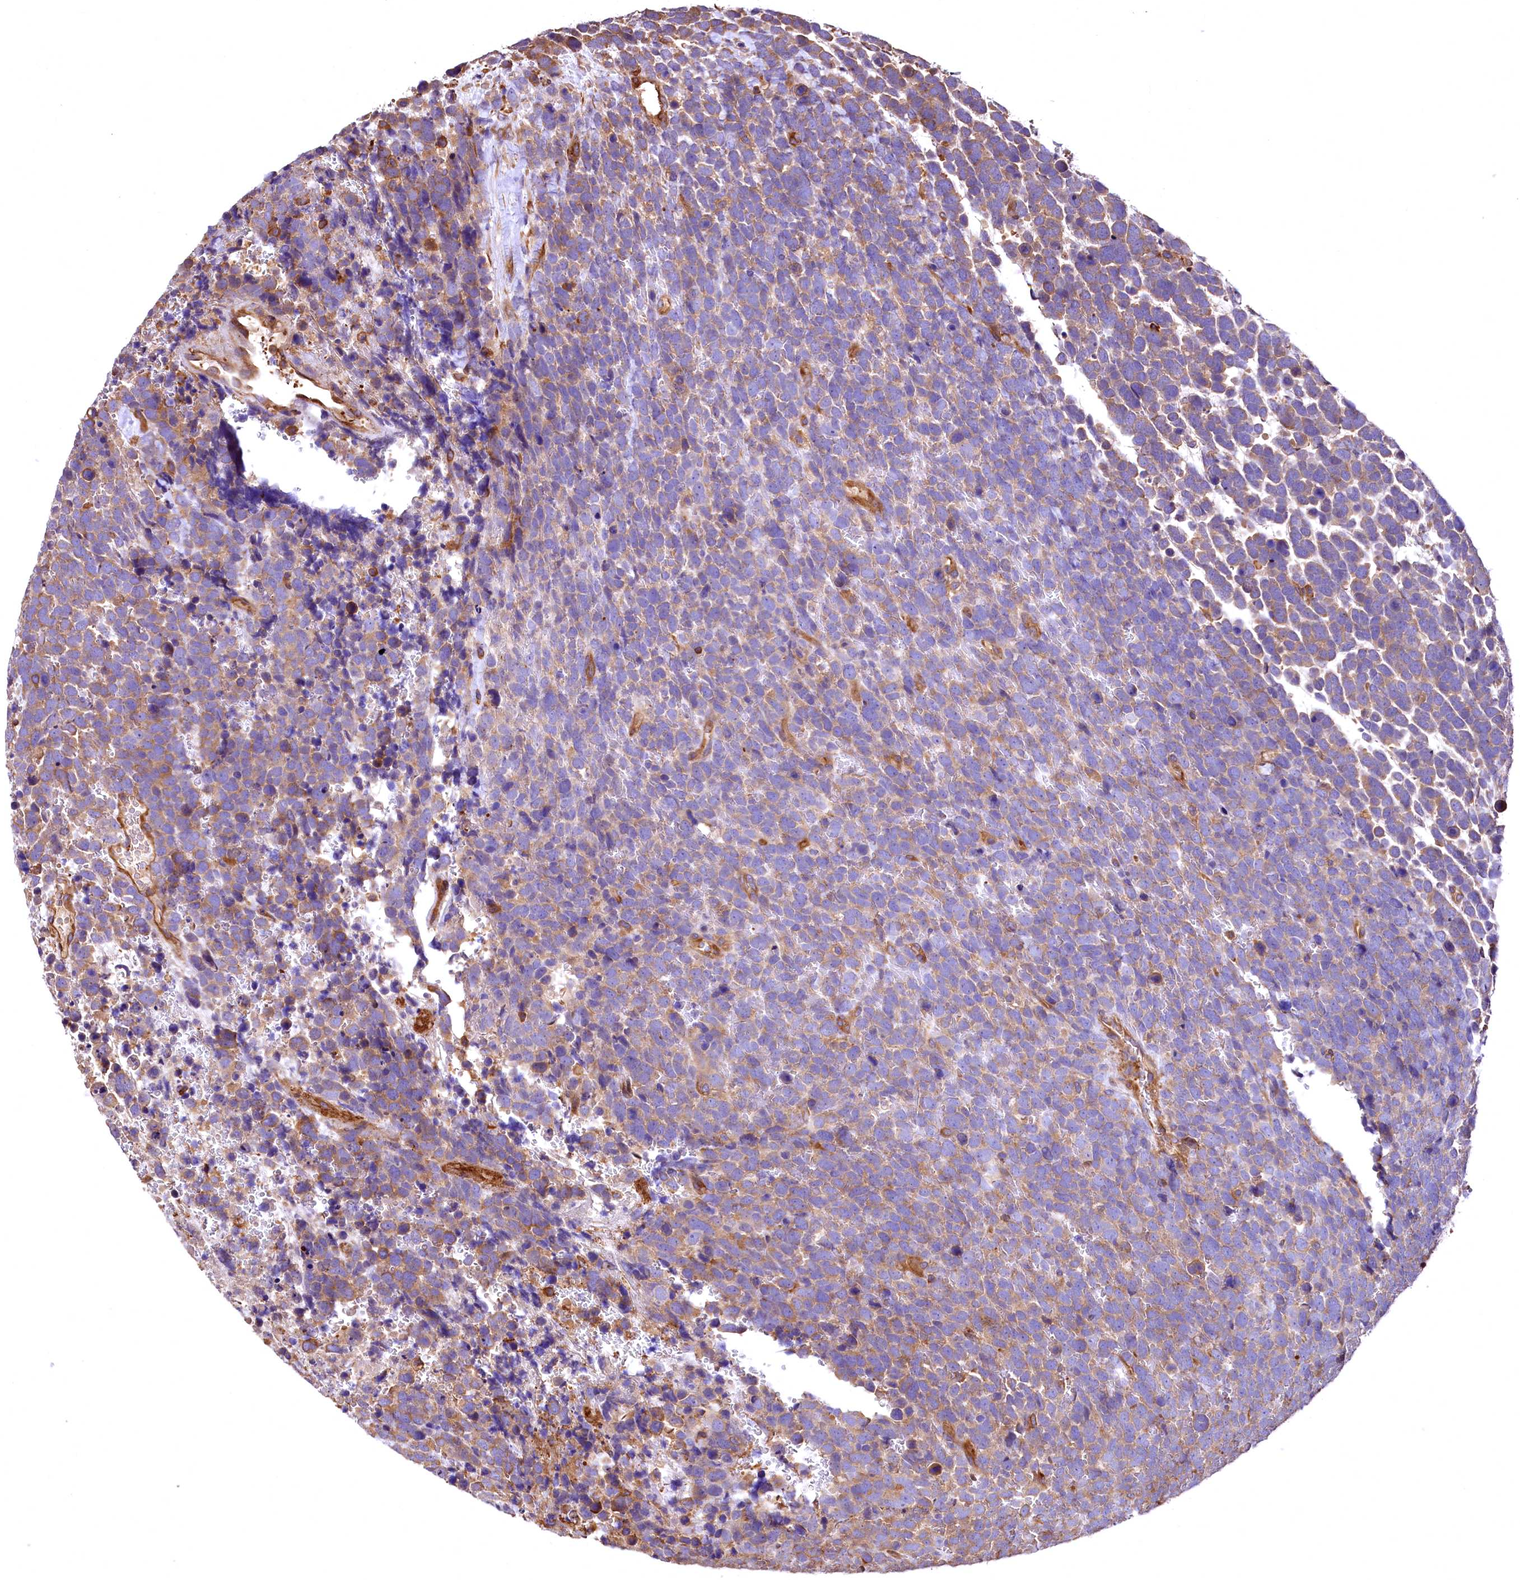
{"staining": {"intensity": "moderate", "quantity": "25%-75%", "location": "cytoplasmic/membranous"}, "tissue": "urothelial cancer", "cell_type": "Tumor cells", "image_type": "cancer", "snomed": [{"axis": "morphology", "description": "Urothelial carcinoma, High grade"}, {"axis": "topography", "description": "Urinary bladder"}], "caption": "IHC of urothelial carcinoma (high-grade) reveals medium levels of moderate cytoplasmic/membranous staining in approximately 25%-75% of tumor cells.", "gene": "RARS2", "patient": {"sex": "female", "age": 82}}